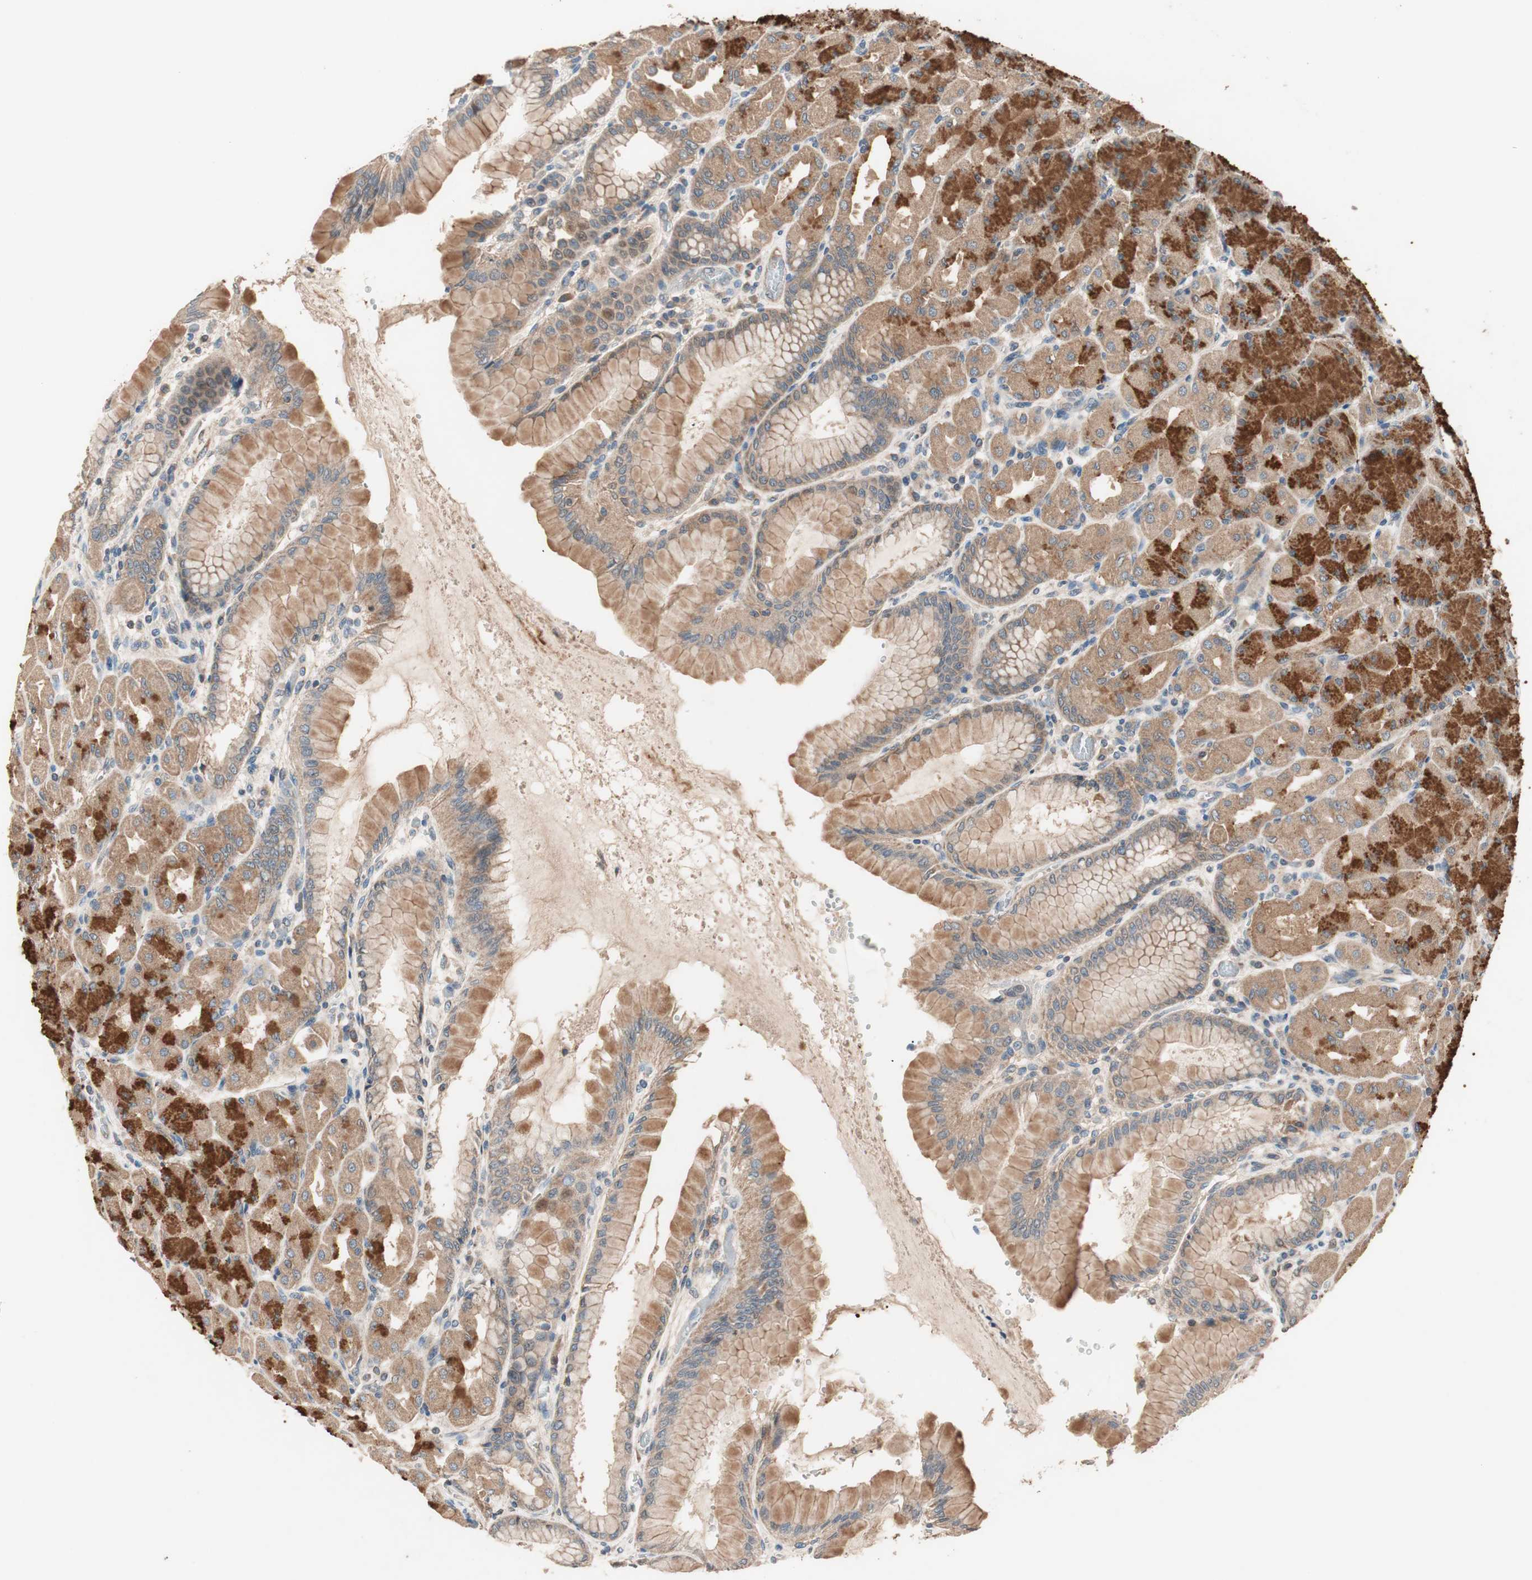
{"staining": {"intensity": "moderate", "quantity": ">75%", "location": "cytoplasmic/membranous"}, "tissue": "stomach", "cell_type": "Glandular cells", "image_type": "normal", "snomed": [{"axis": "morphology", "description": "Normal tissue, NOS"}, {"axis": "topography", "description": "Stomach, upper"}], "caption": "Immunohistochemistry of benign human stomach demonstrates medium levels of moderate cytoplasmic/membranous positivity in about >75% of glandular cells.", "gene": "HPN", "patient": {"sex": "female", "age": 56}}